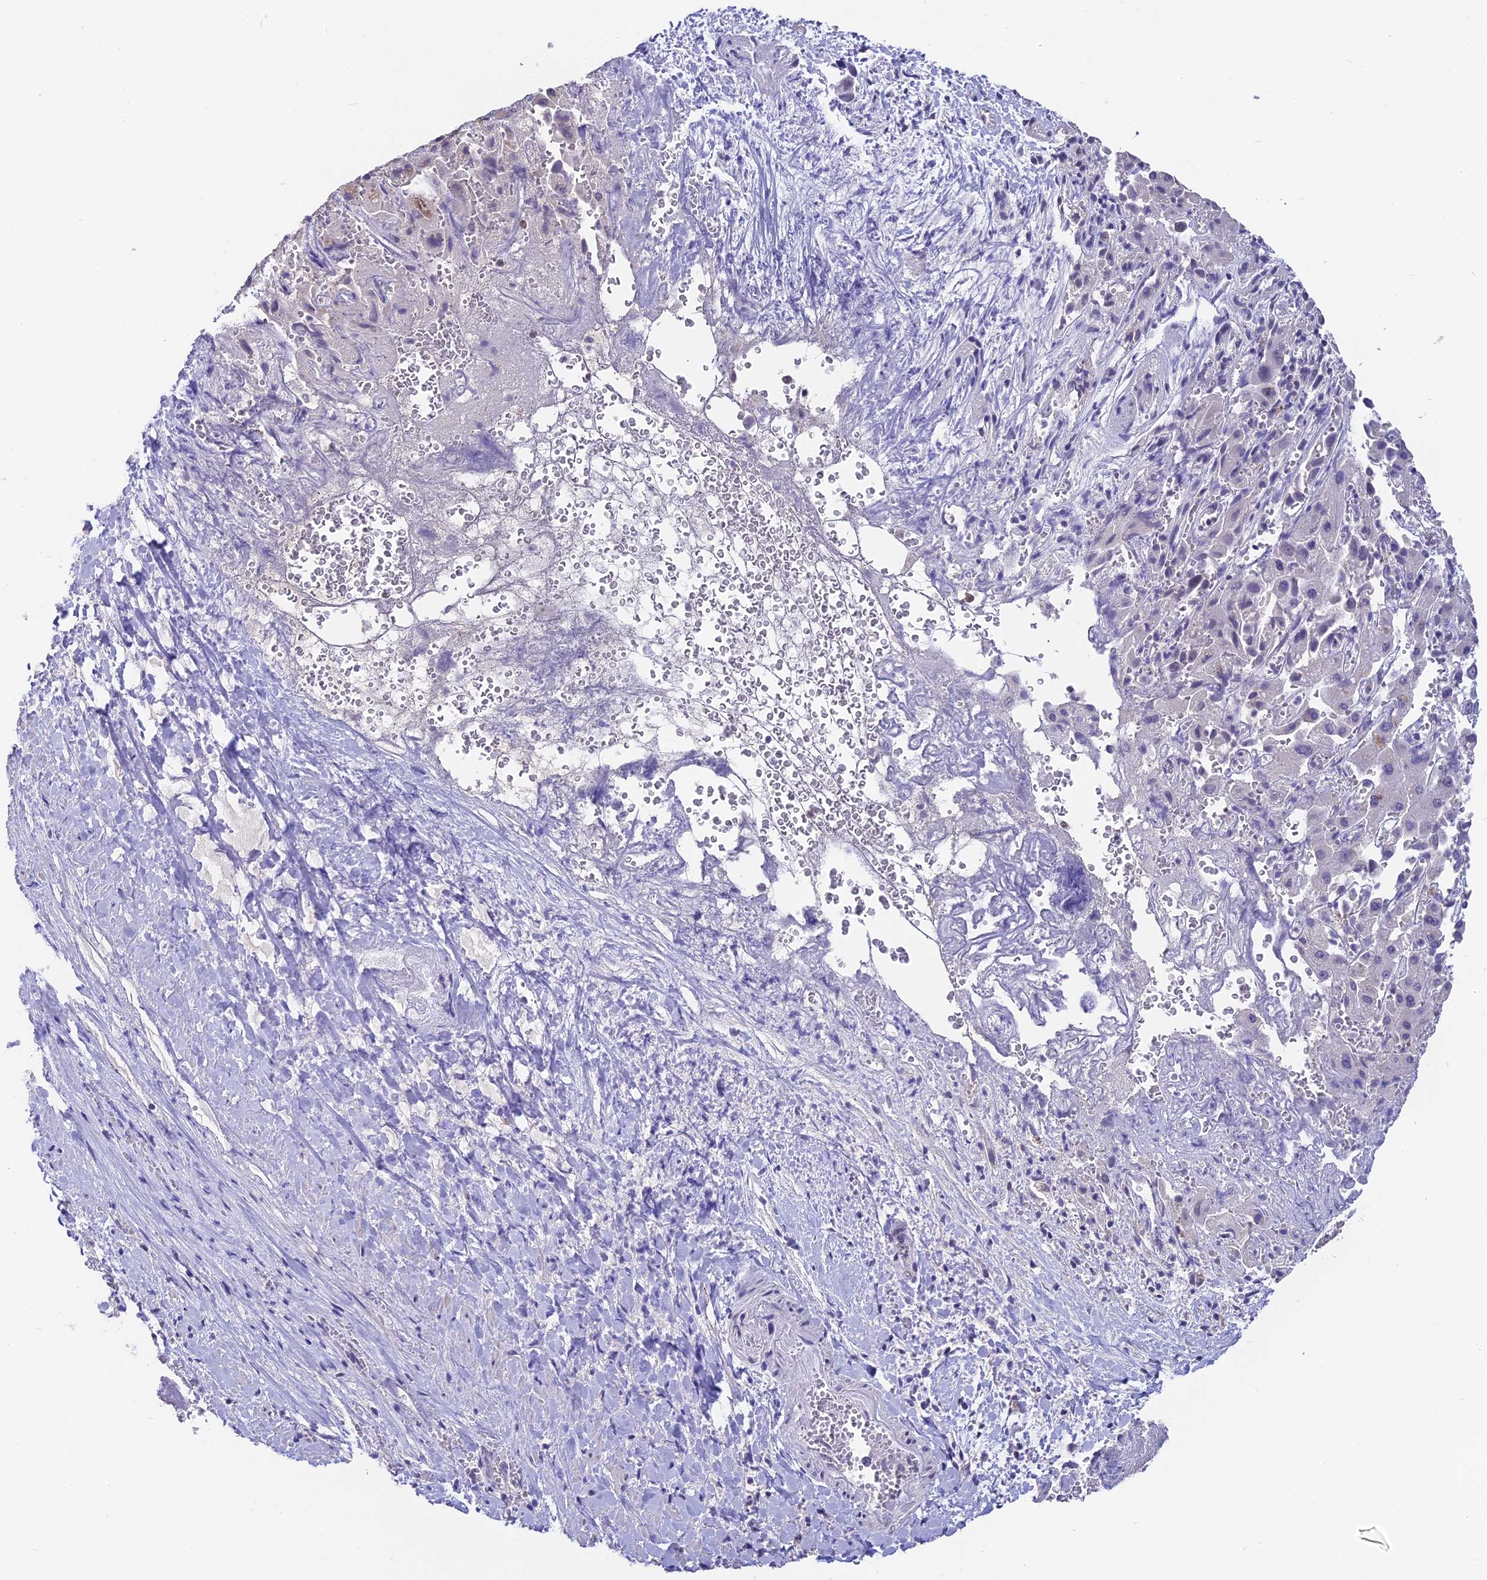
{"staining": {"intensity": "negative", "quantity": "none", "location": "none"}, "tissue": "liver cancer", "cell_type": "Tumor cells", "image_type": "cancer", "snomed": [{"axis": "morphology", "description": "Cholangiocarcinoma"}, {"axis": "topography", "description": "Liver"}], "caption": "Liver cancer was stained to show a protein in brown. There is no significant expression in tumor cells.", "gene": "SETD2", "patient": {"sex": "female", "age": 52}}